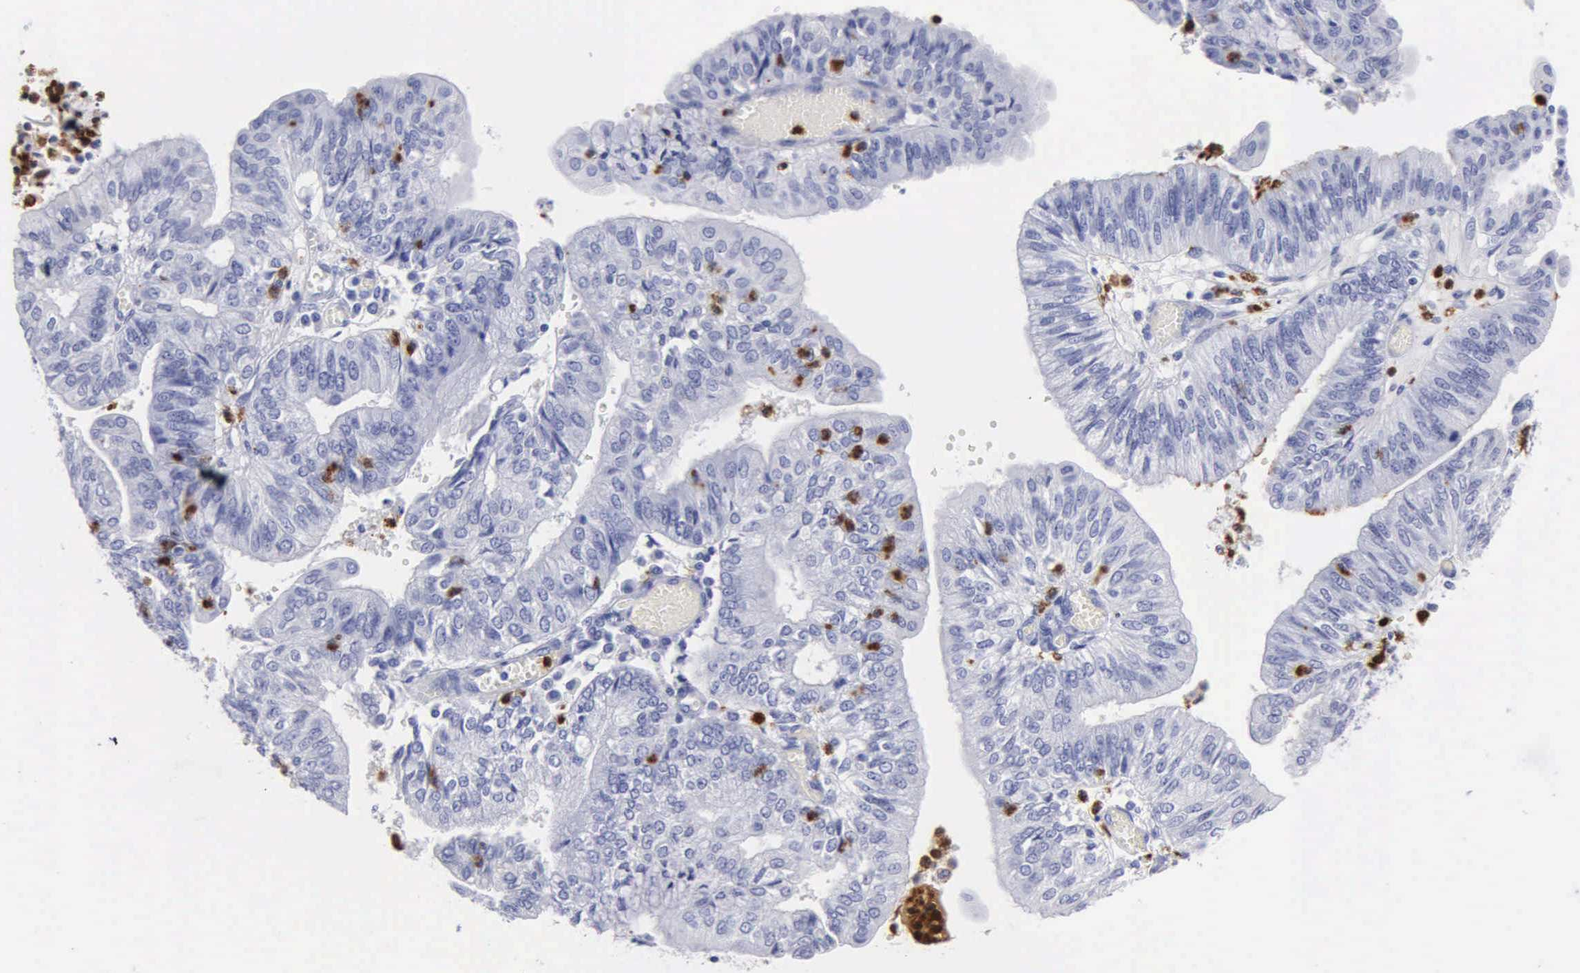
{"staining": {"intensity": "negative", "quantity": "none", "location": "none"}, "tissue": "endometrial cancer", "cell_type": "Tumor cells", "image_type": "cancer", "snomed": [{"axis": "morphology", "description": "Adenocarcinoma, NOS"}, {"axis": "topography", "description": "Endometrium"}], "caption": "Immunohistochemistry (IHC) of human endometrial cancer (adenocarcinoma) demonstrates no staining in tumor cells. The staining is performed using DAB brown chromogen with nuclei counter-stained in using hematoxylin.", "gene": "CTSG", "patient": {"sex": "female", "age": 59}}